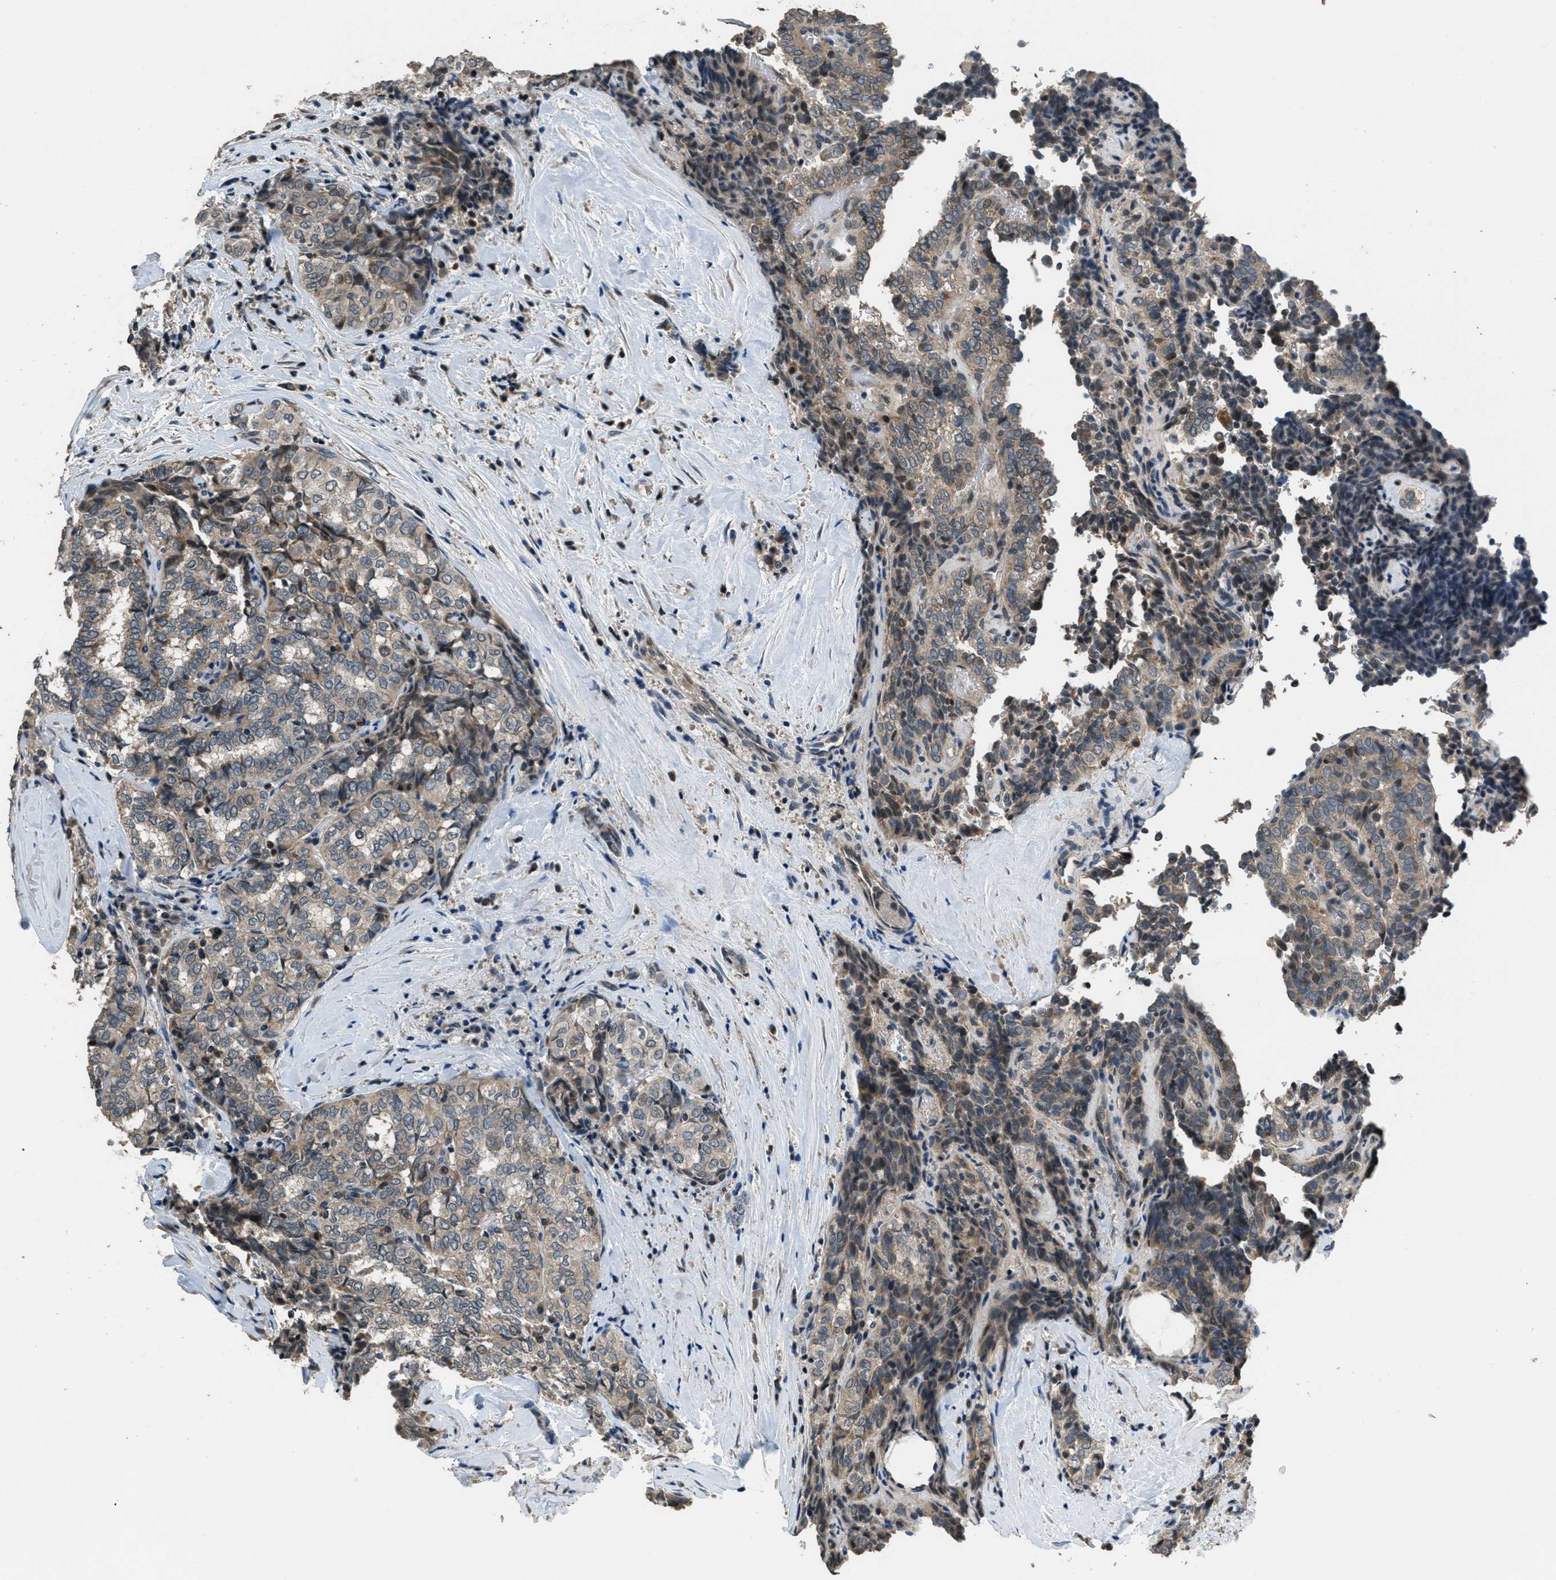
{"staining": {"intensity": "weak", "quantity": ">75%", "location": "cytoplasmic/membranous,nuclear"}, "tissue": "thyroid cancer", "cell_type": "Tumor cells", "image_type": "cancer", "snomed": [{"axis": "morphology", "description": "Normal tissue, NOS"}, {"axis": "morphology", "description": "Papillary adenocarcinoma, NOS"}, {"axis": "topography", "description": "Thyroid gland"}], "caption": "Immunohistochemical staining of human papillary adenocarcinoma (thyroid) displays low levels of weak cytoplasmic/membranous and nuclear positivity in approximately >75% of tumor cells.", "gene": "NAT1", "patient": {"sex": "female", "age": 30}}